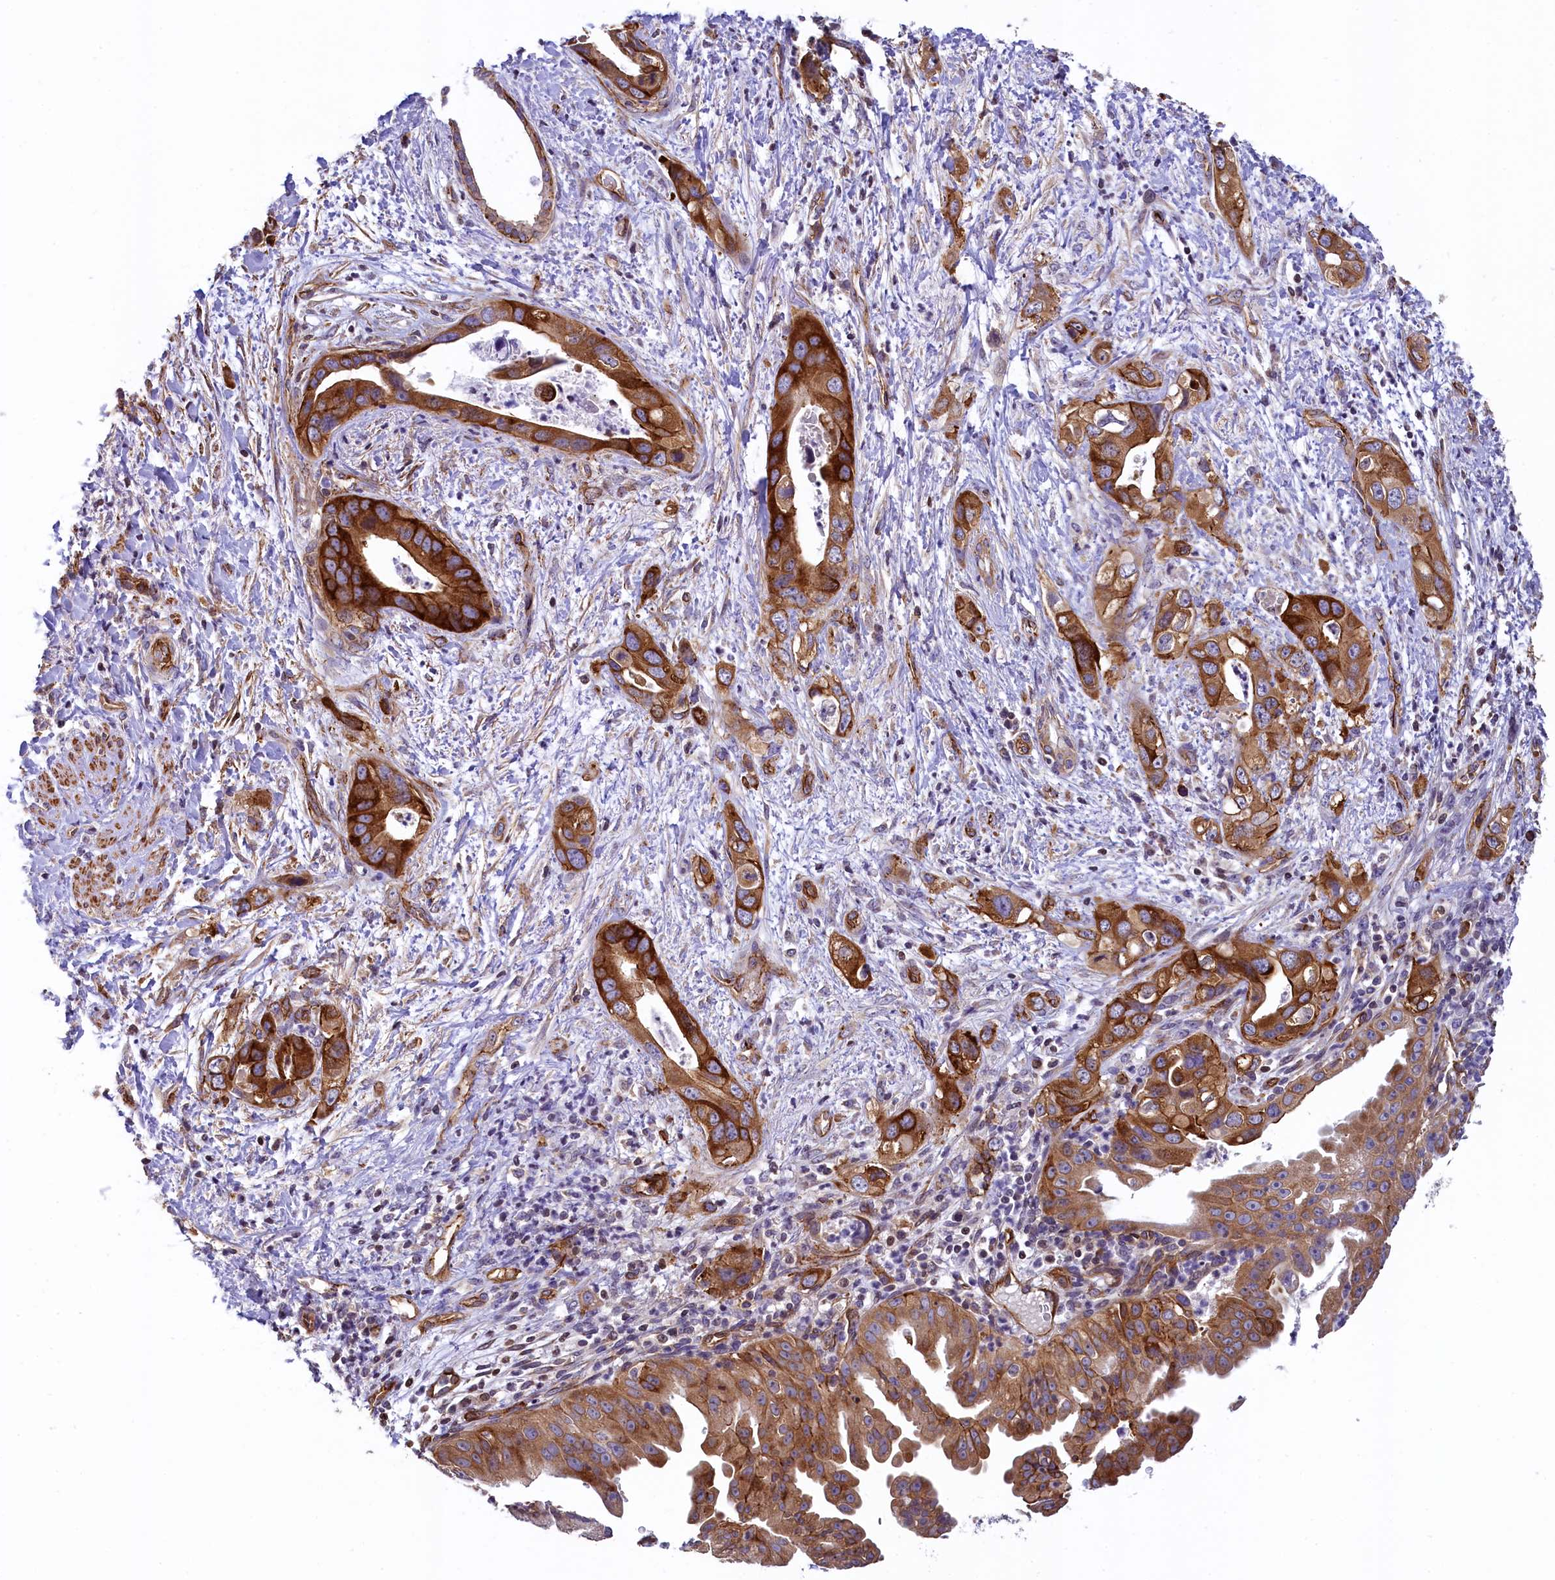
{"staining": {"intensity": "strong", "quantity": ">75%", "location": "cytoplasmic/membranous,nuclear"}, "tissue": "pancreatic cancer", "cell_type": "Tumor cells", "image_type": "cancer", "snomed": [{"axis": "morphology", "description": "Adenocarcinoma, NOS"}, {"axis": "topography", "description": "Pancreas"}], "caption": "Immunohistochemical staining of pancreatic cancer reveals high levels of strong cytoplasmic/membranous and nuclear expression in about >75% of tumor cells. The staining was performed using DAB to visualize the protein expression in brown, while the nuclei were stained in blue with hematoxylin (Magnification: 20x).", "gene": "ZNF2", "patient": {"sex": "female", "age": 78}}